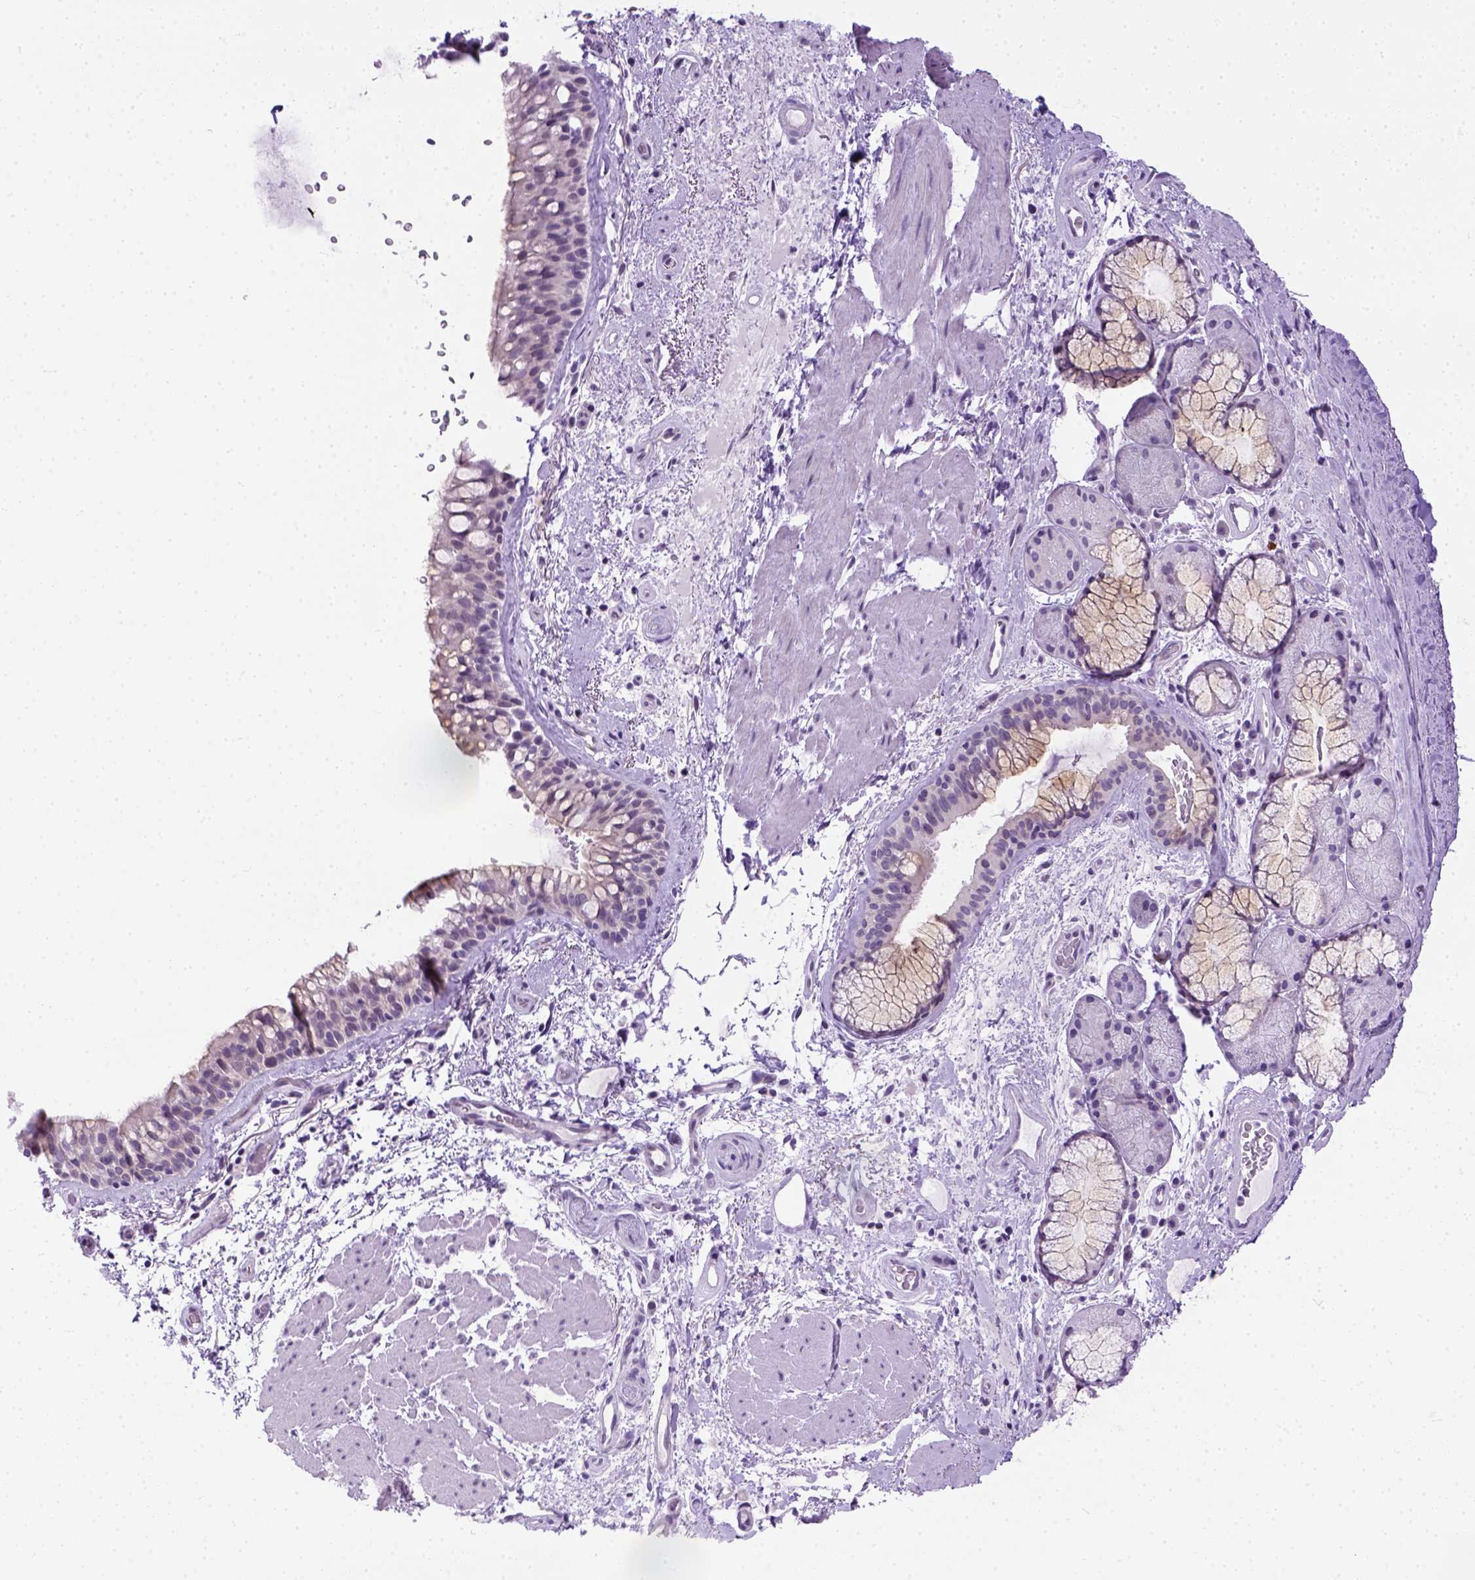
{"staining": {"intensity": "moderate", "quantity": "<25%", "location": "cytoplasmic/membranous"}, "tissue": "bronchus", "cell_type": "Respiratory epithelial cells", "image_type": "normal", "snomed": [{"axis": "morphology", "description": "Normal tissue, NOS"}, {"axis": "topography", "description": "Bronchus"}], "caption": "Bronchus stained with DAB IHC demonstrates low levels of moderate cytoplasmic/membranous expression in approximately <25% of respiratory epithelial cells.", "gene": "FAM184B", "patient": {"sex": "male", "age": 48}}